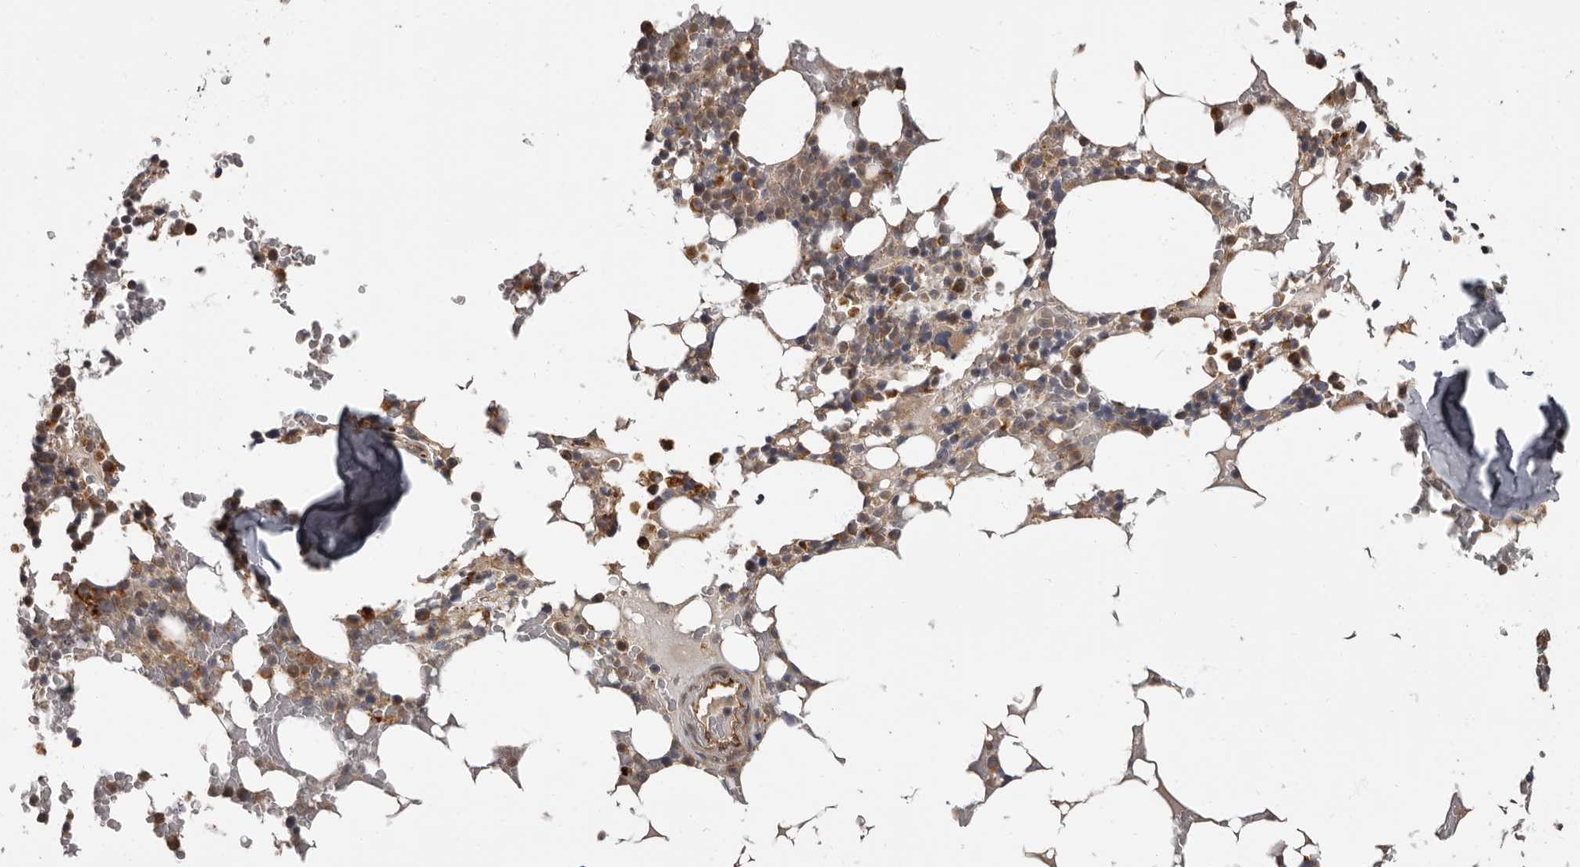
{"staining": {"intensity": "moderate", "quantity": "25%-75%", "location": "cytoplasmic/membranous"}, "tissue": "bone marrow", "cell_type": "Hematopoietic cells", "image_type": "normal", "snomed": [{"axis": "morphology", "description": "Normal tissue, NOS"}, {"axis": "topography", "description": "Bone marrow"}], "caption": "Immunohistochemistry micrograph of normal bone marrow: human bone marrow stained using IHC reveals medium levels of moderate protein expression localized specifically in the cytoplasmic/membranous of hematopoietic cells, appearing as a cytoplasmic/membranous brown color.", "gene": "ADCY2", "patient": {"sex": "male", "age": 58}}